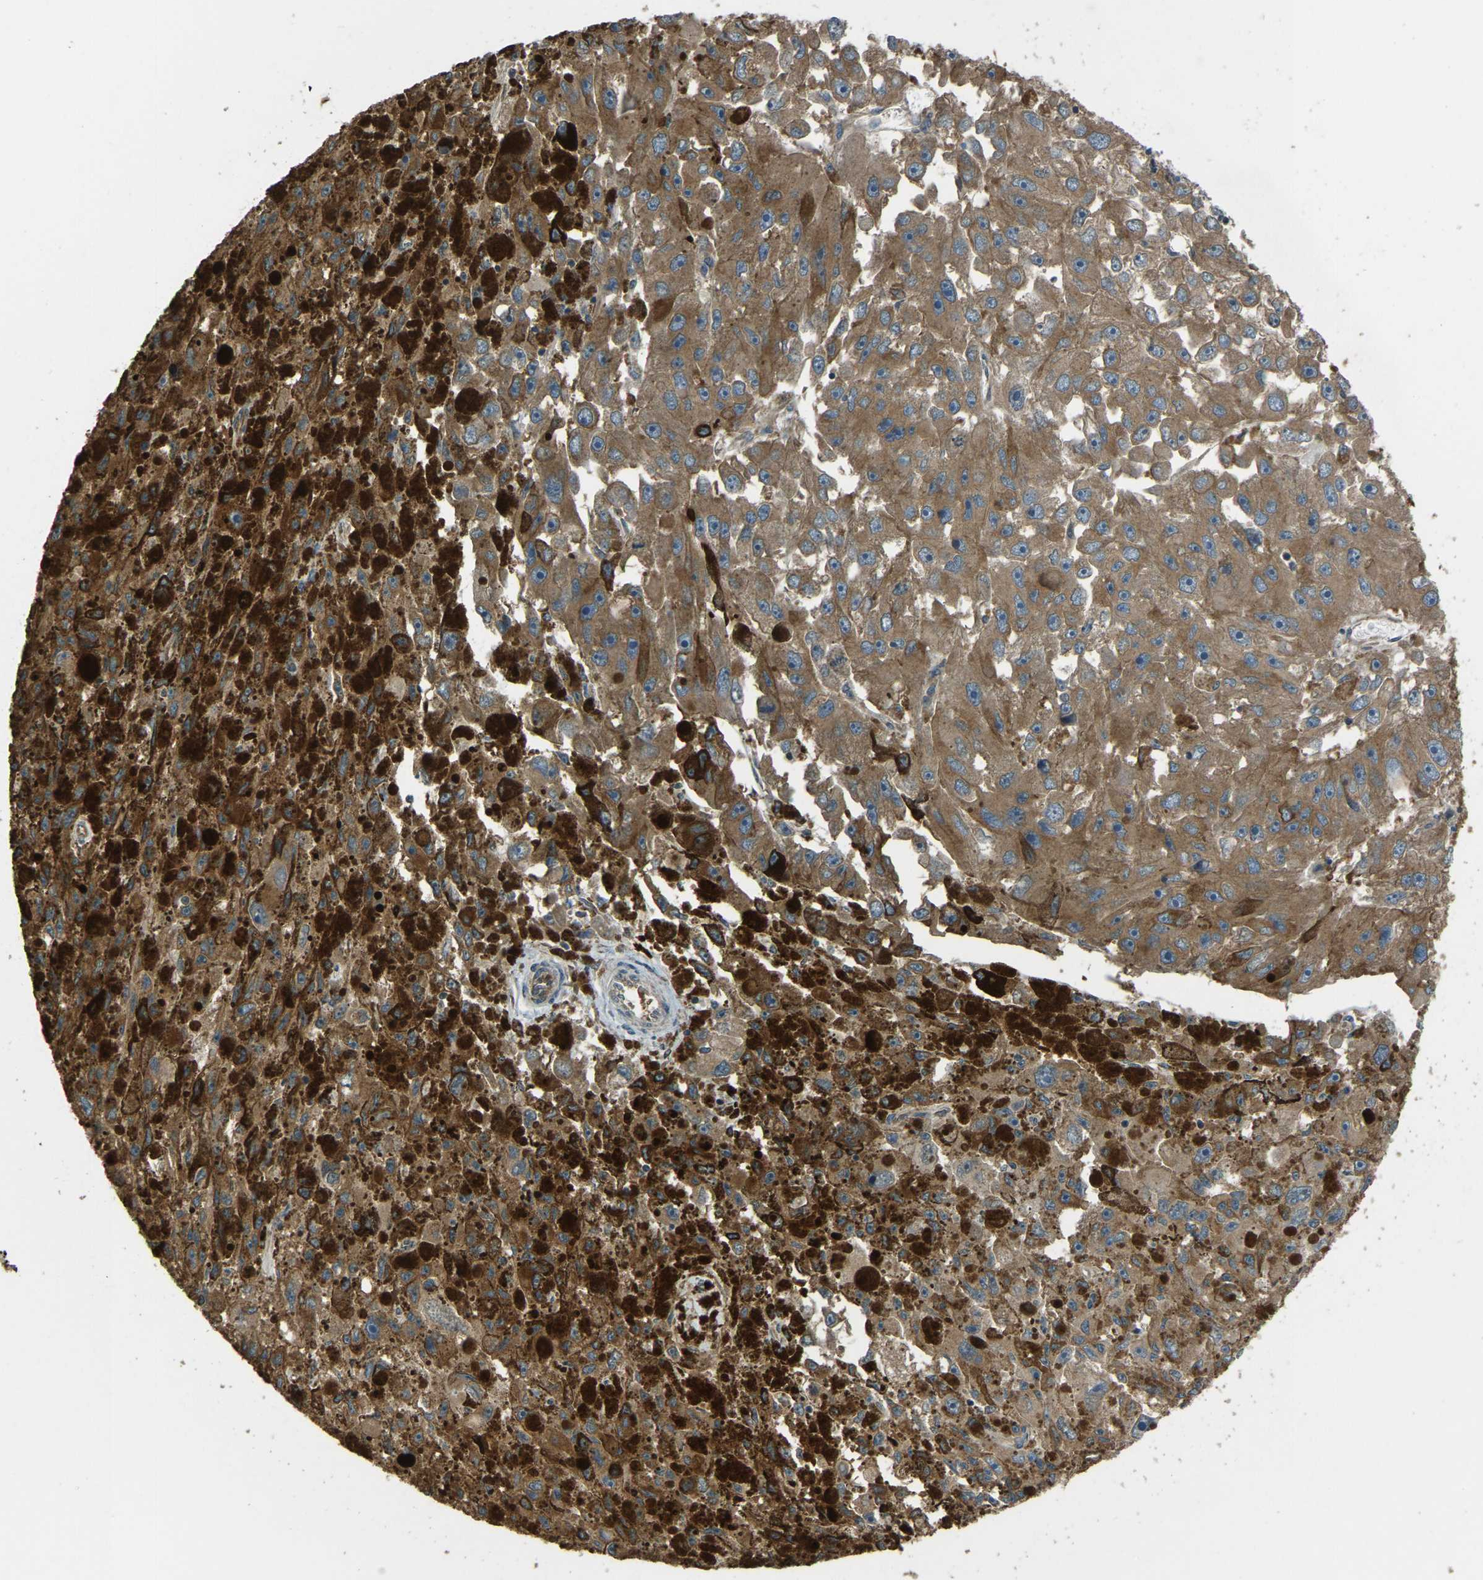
{"staining": {"intensity": "moderate", "quantity": ">75%", "location": "cytoplasmic/membranous"}, "tissue": "melanoma", "cell_type": "Tumor cells", "image_type": "cancer", "snomed": [{"axis": "morphology", "description": "Malignant melanoma, NOS"}, {"axis": "topography", "description": "Skin"}], "caption": "Moderate cytoplasmic/membranous expression is present in approximately >75% of tumor cells in melanoma. (DAB IHC, brown staining for protein, blue staining for nuclei).", "gene": "AIMP1", "patient": {"sex": "female", "age": 104}}